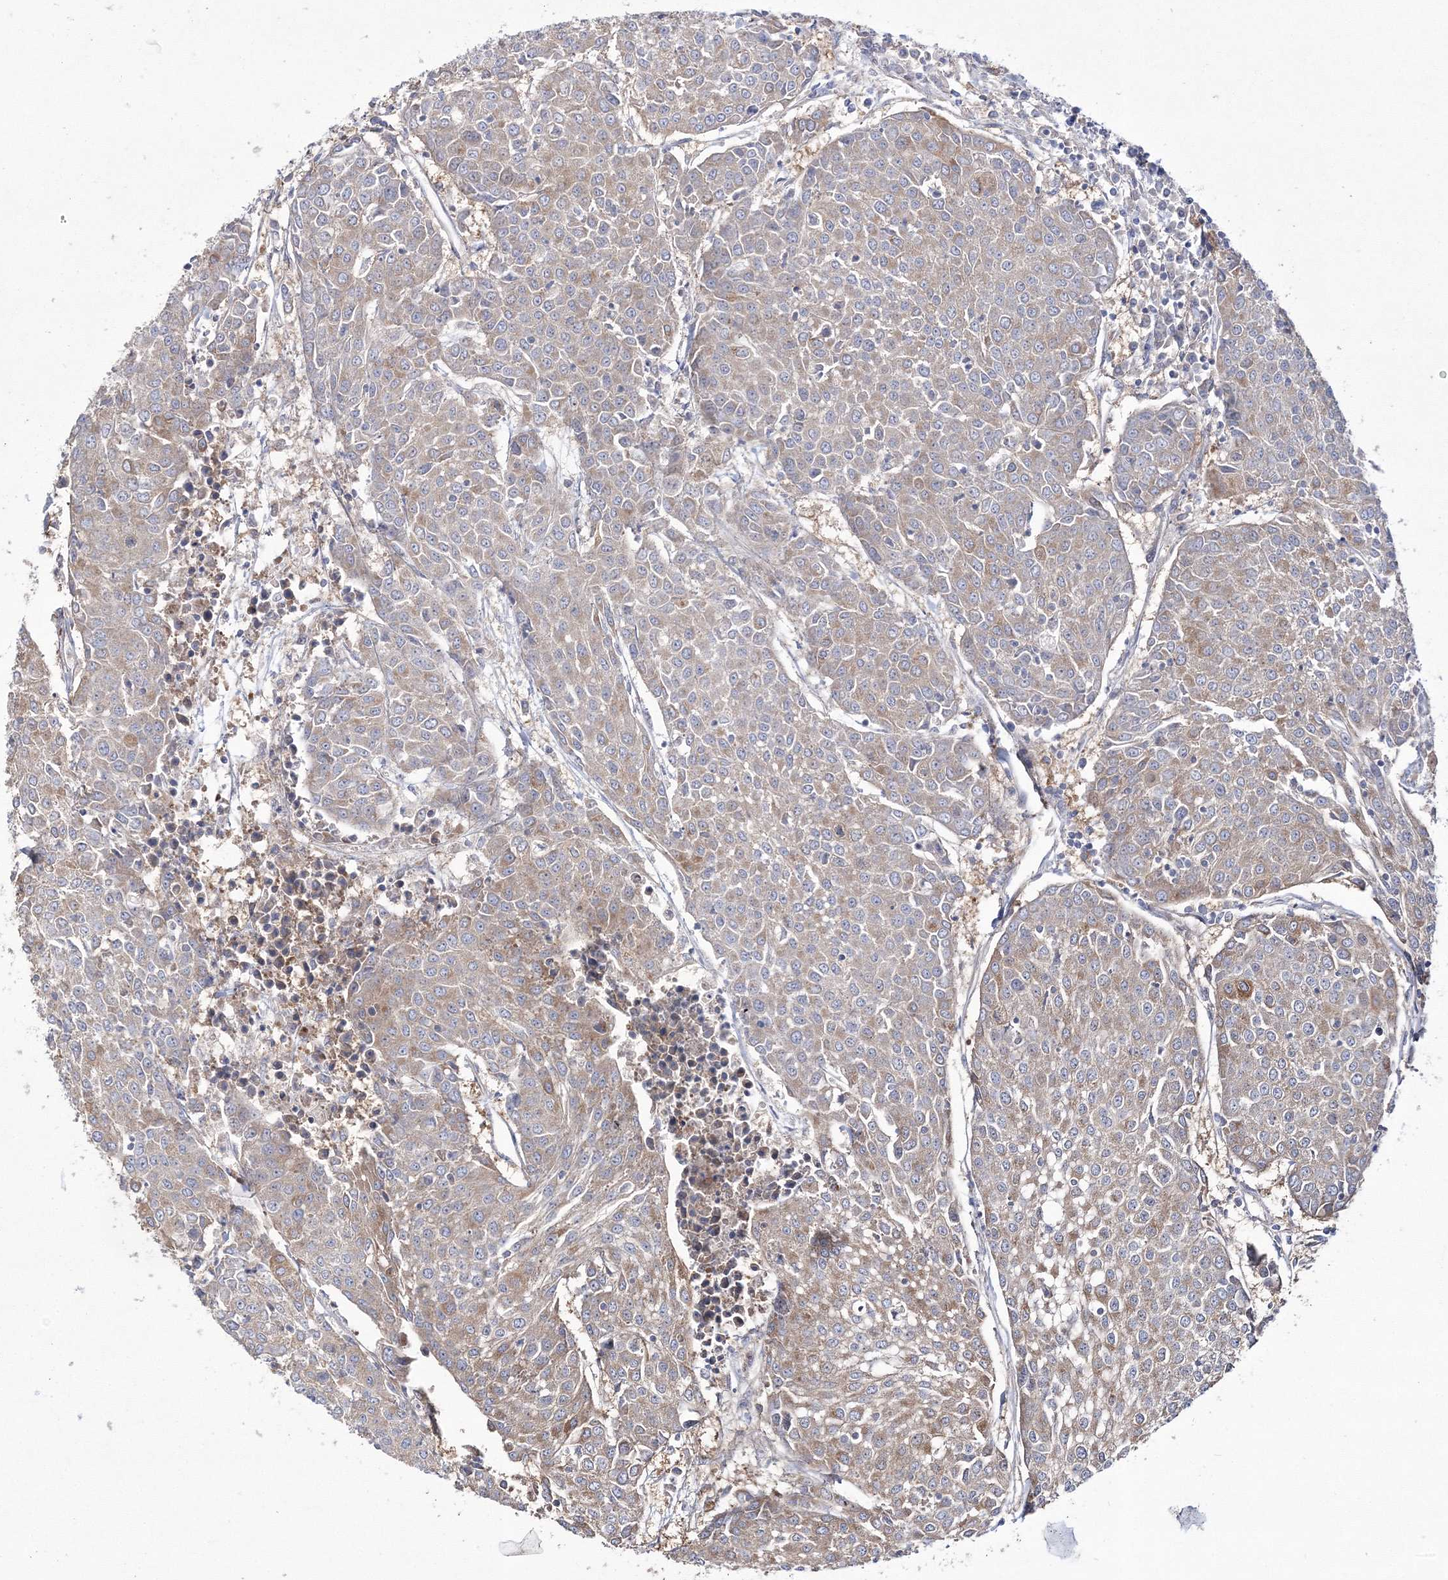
{"staining": {"intensity": "weak", "quantity": "25%-75%", "location": "cytoplasmic/membranous"}, "tissue": "urothelial cancer", "cell_type": "Tumor cells", "image_type": "cancer", "snomed": [{"axis": "morphology", "description": "Urothelial carcinoma, High grade"}, {"axis": "topography", "description": "Urinary bladder"}], "caption": "High-power microscopy captured an immunohistochemistry micrograph of urothelial cancer, revealing weak cytoplasmic/membranous staining in about 25%-75% of tumor cells.", "gene": "ZSWIM6", "patient": {"sex": "female", "age": 85}}